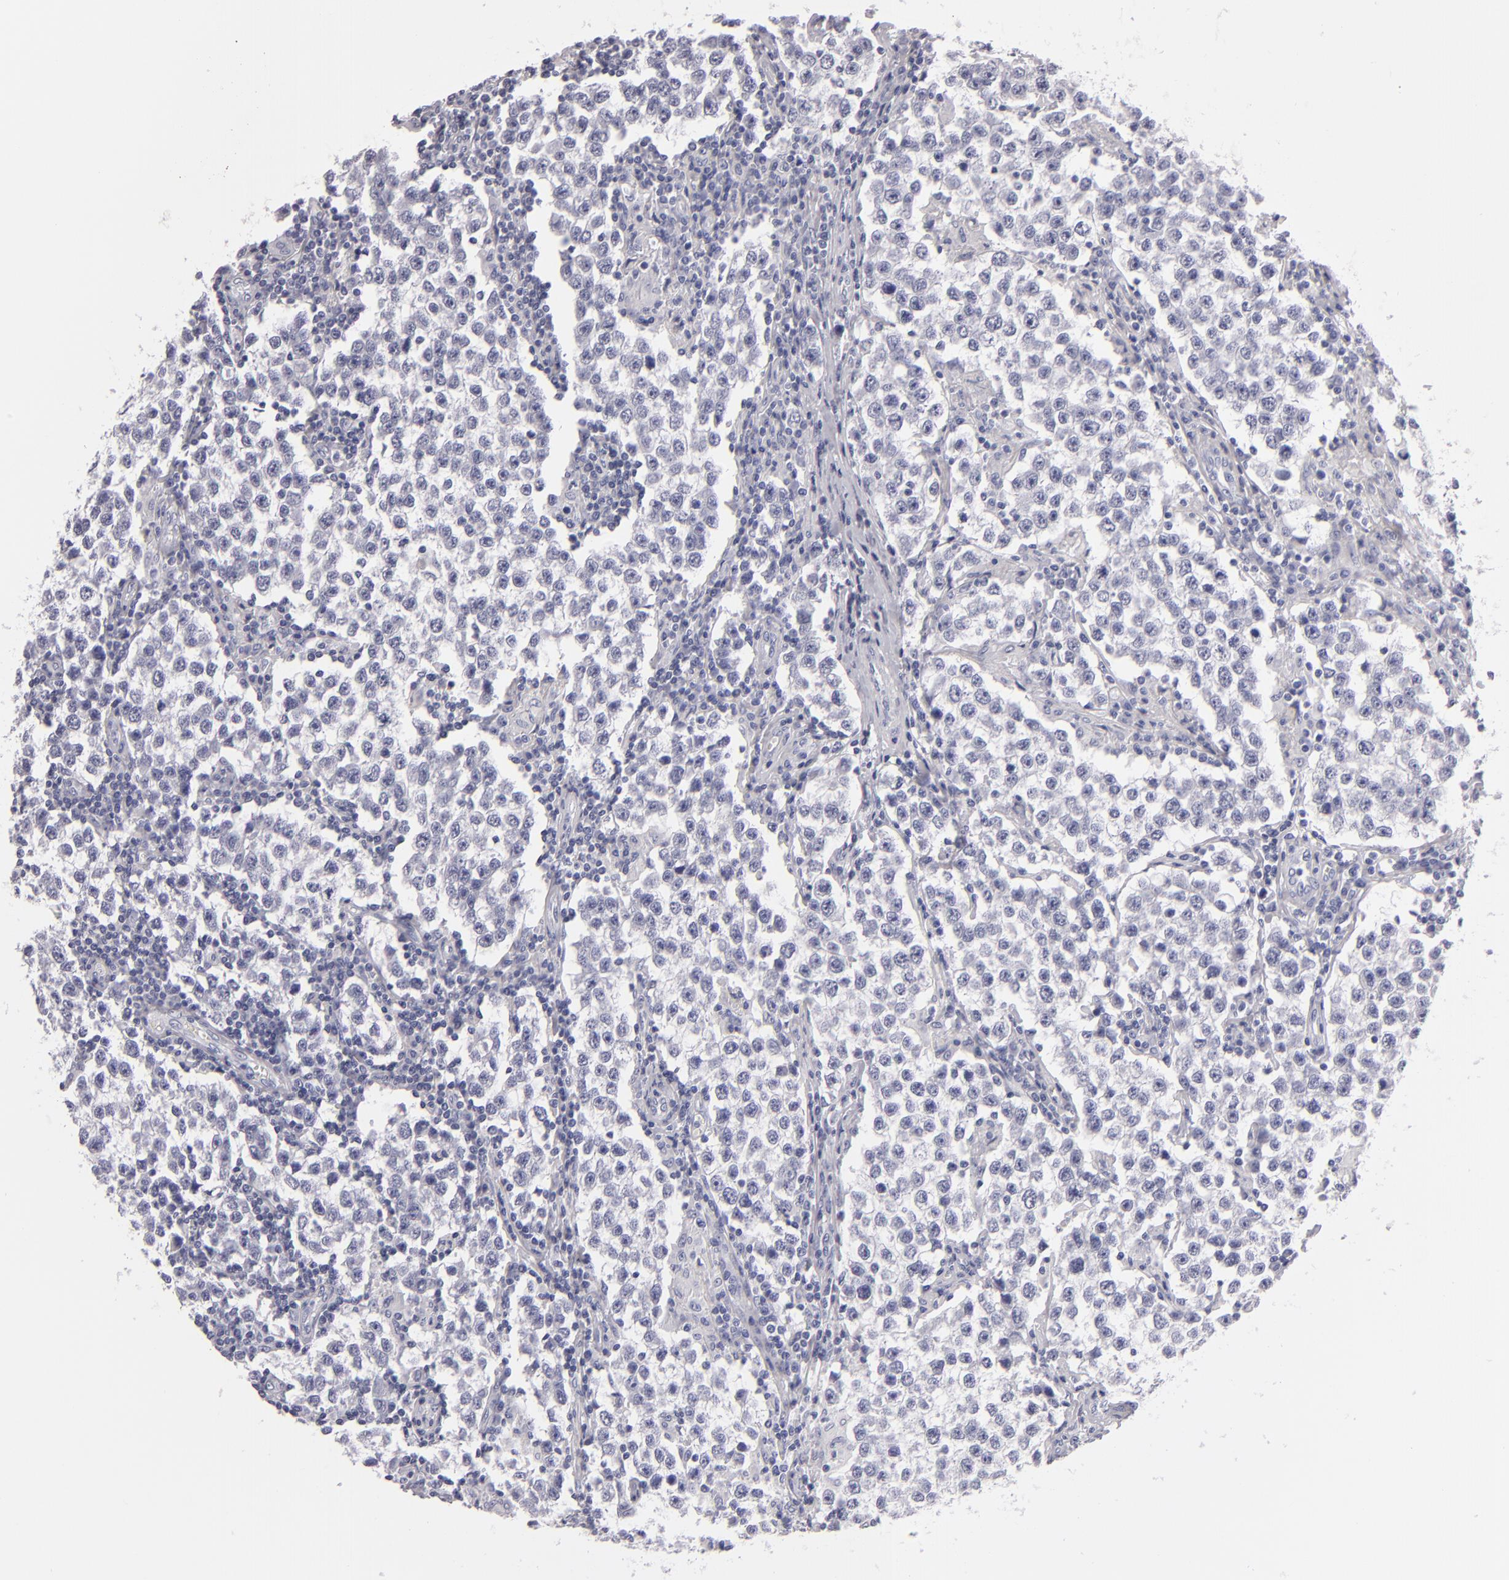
{"staining": {"intensity": "negative", "quantity": "none", "location": "none"}, "tissue": "testis cancer", "cell_type": "Tumor cells", "image_type": "cancer", "snomed": [{"axis": "morphology", "description": "Seminoma, NOS"}, {"axis": "topography", "description": "Testis"}], "caption": "An immunohistochemistry (IHC) histopathology image of testis seminoma is shown. There is no staining in tumor cells of testis seminoma.", "gene": "F13A1", "patient": {"sex": "male", "age": 36}}